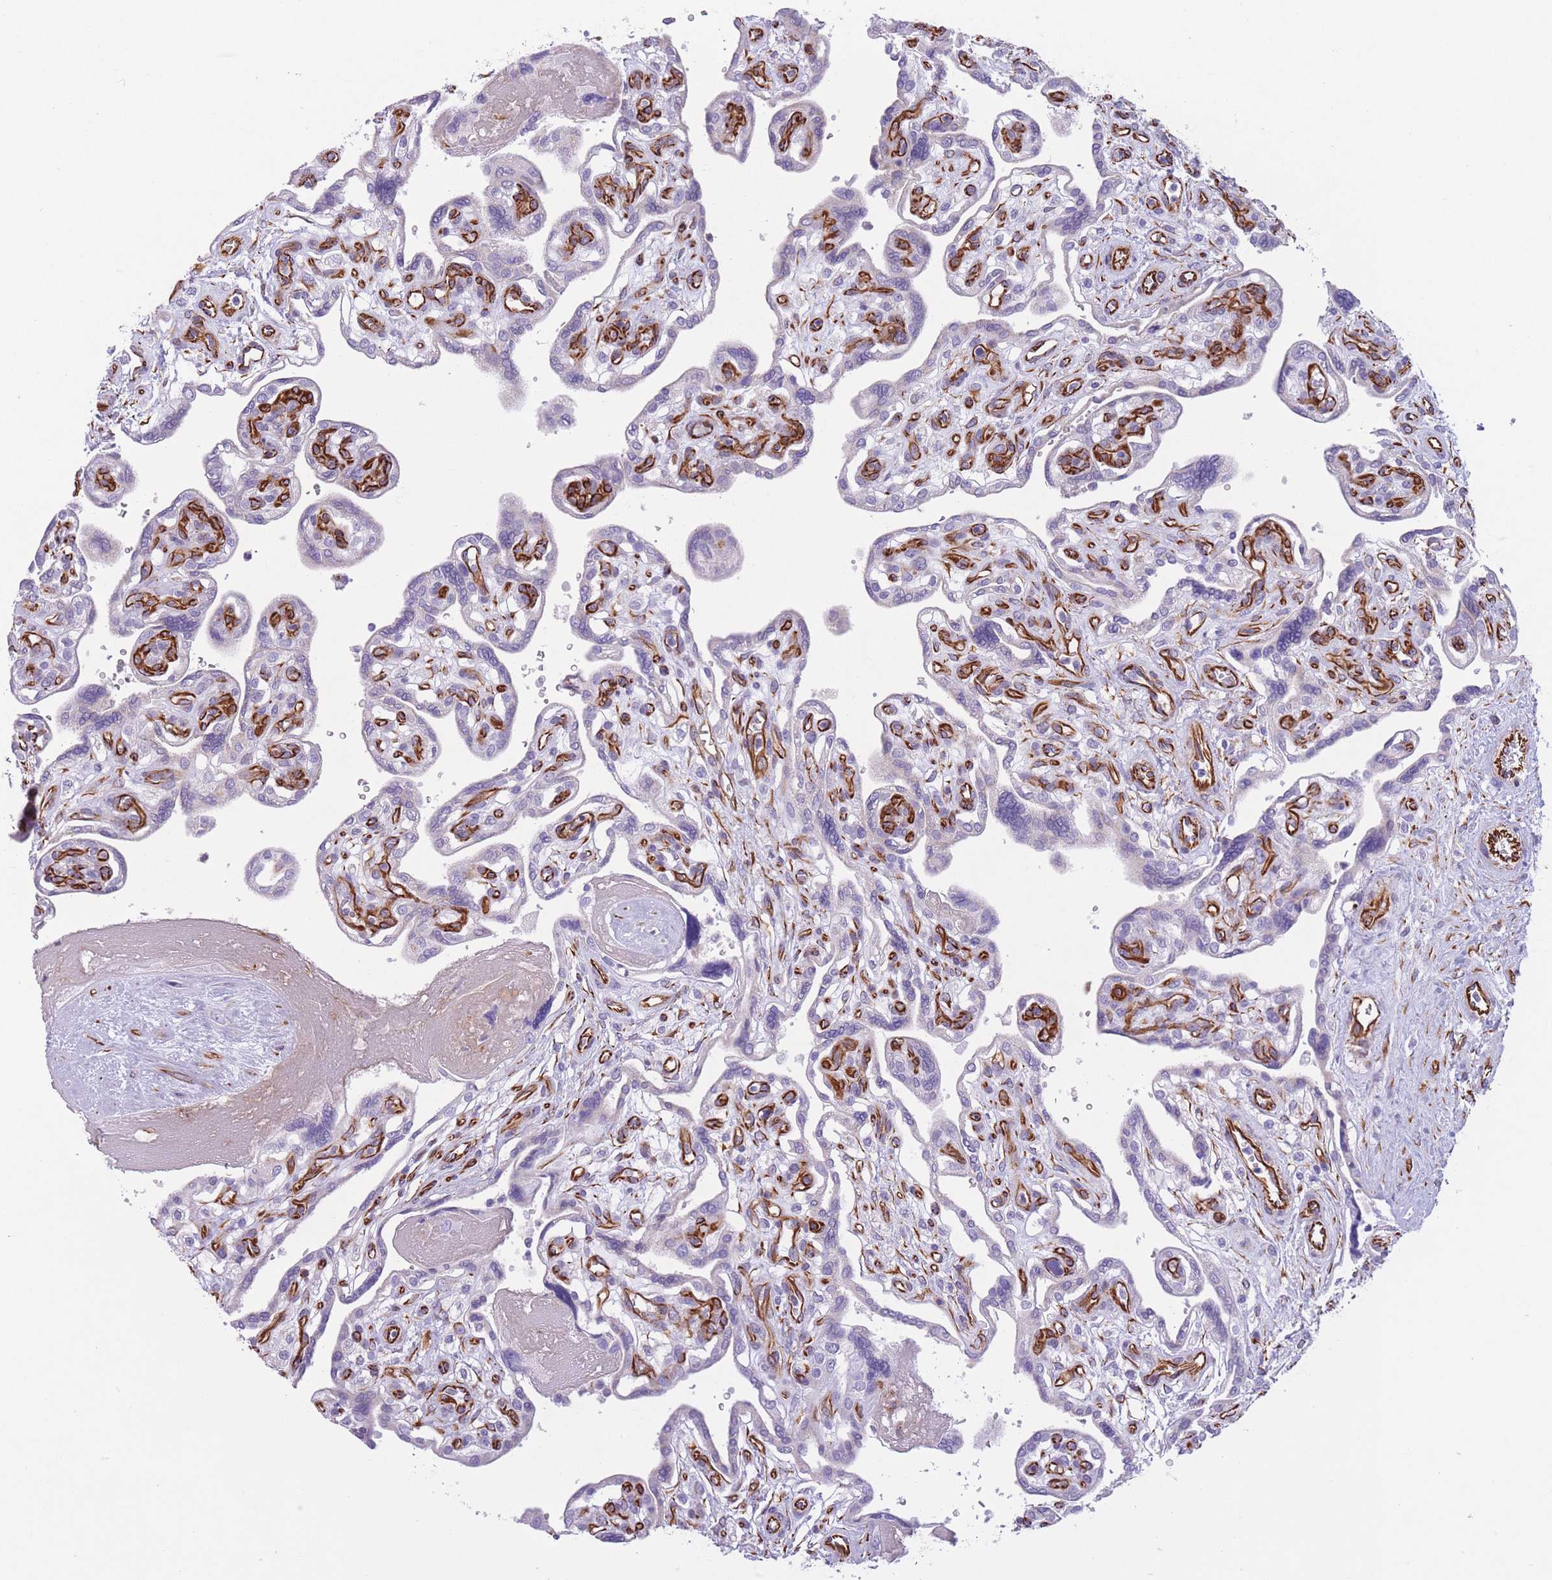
{"staining": {"intensity": "strong", "quantity": "<25%", "location": "cytoplasmic/membranous"}, "tissue": "placenta", "cell_type": "Decidual cells", "image_type": "normal", "snomed": [{"axis": "morphology", "description": "Normal tissue, NOS"}, {"axis": "topography", "description": "Placenta"}], "caption": "Benign placenta reveals strong cytoplasmic/membranous staining in about <25% of decidual cells Using DAB (3,3'-diaminobenzidine) (brown) and hematoxylin (blue) stains, captured at high magnification using brightfield microscopy..", "gene": "ATP5MF", "patient": {"sex": "female", "age": 39}}